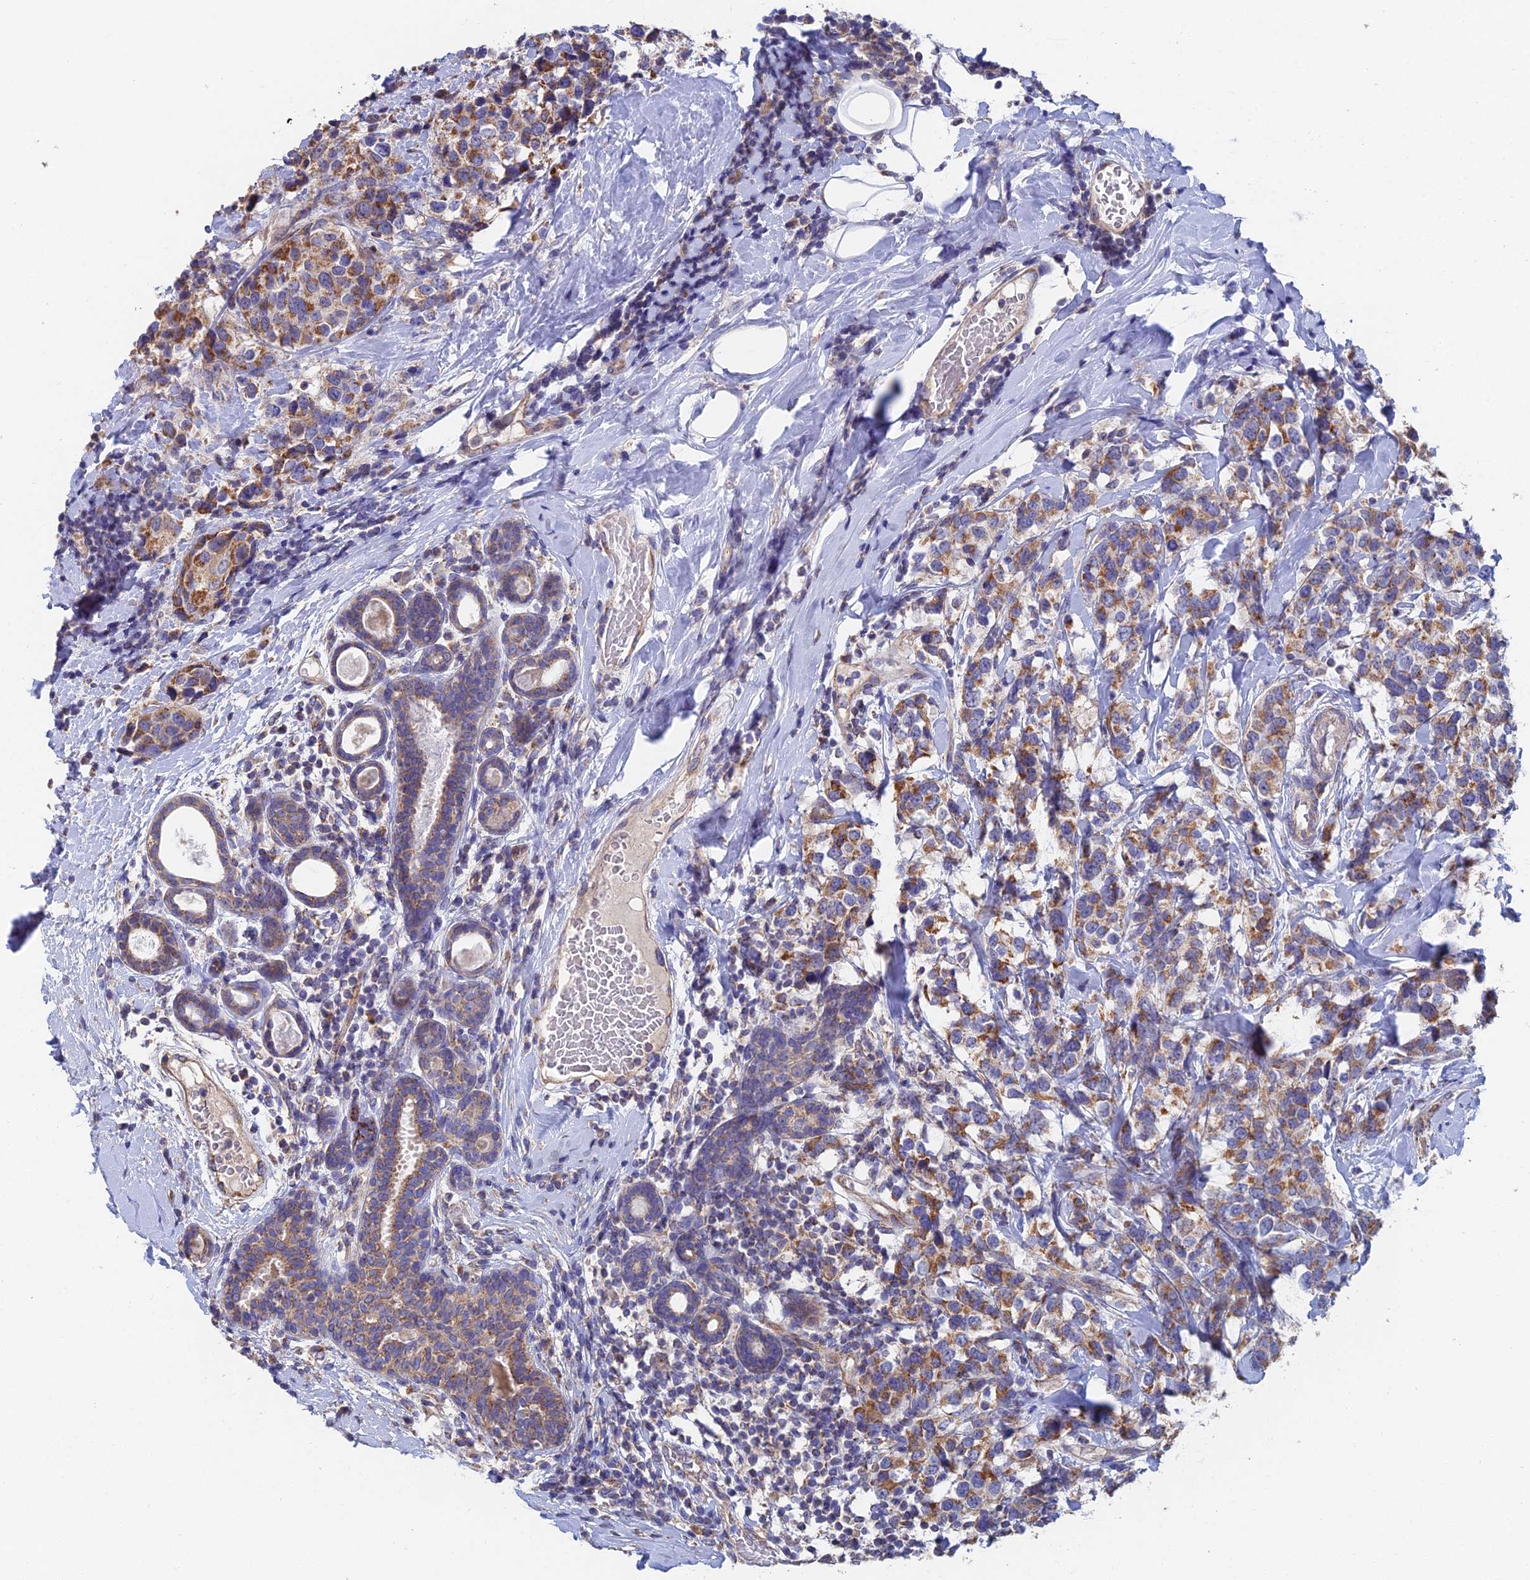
{"staining": {"intensity": "moderate", "quantity": ">75%", "location": "cytoplasmic/membranous"}, "tissue": "breast cancer", "cell_type": "Tumor cells", "image_type": "cancer", "snomed": [{"axis": "morphology", "description": "Lobular carcinoma"}, {"axis": "topography", "description": "Breast"}], "caption": "Approximately >75% of tumor cells in breast cancer demonstrate moderate cytoplasmic/membranous protein staining as visualized by brown immunohistochemical staining.", "gene": "ECSIT", "patient": {"sex": "female", "age": 59}}